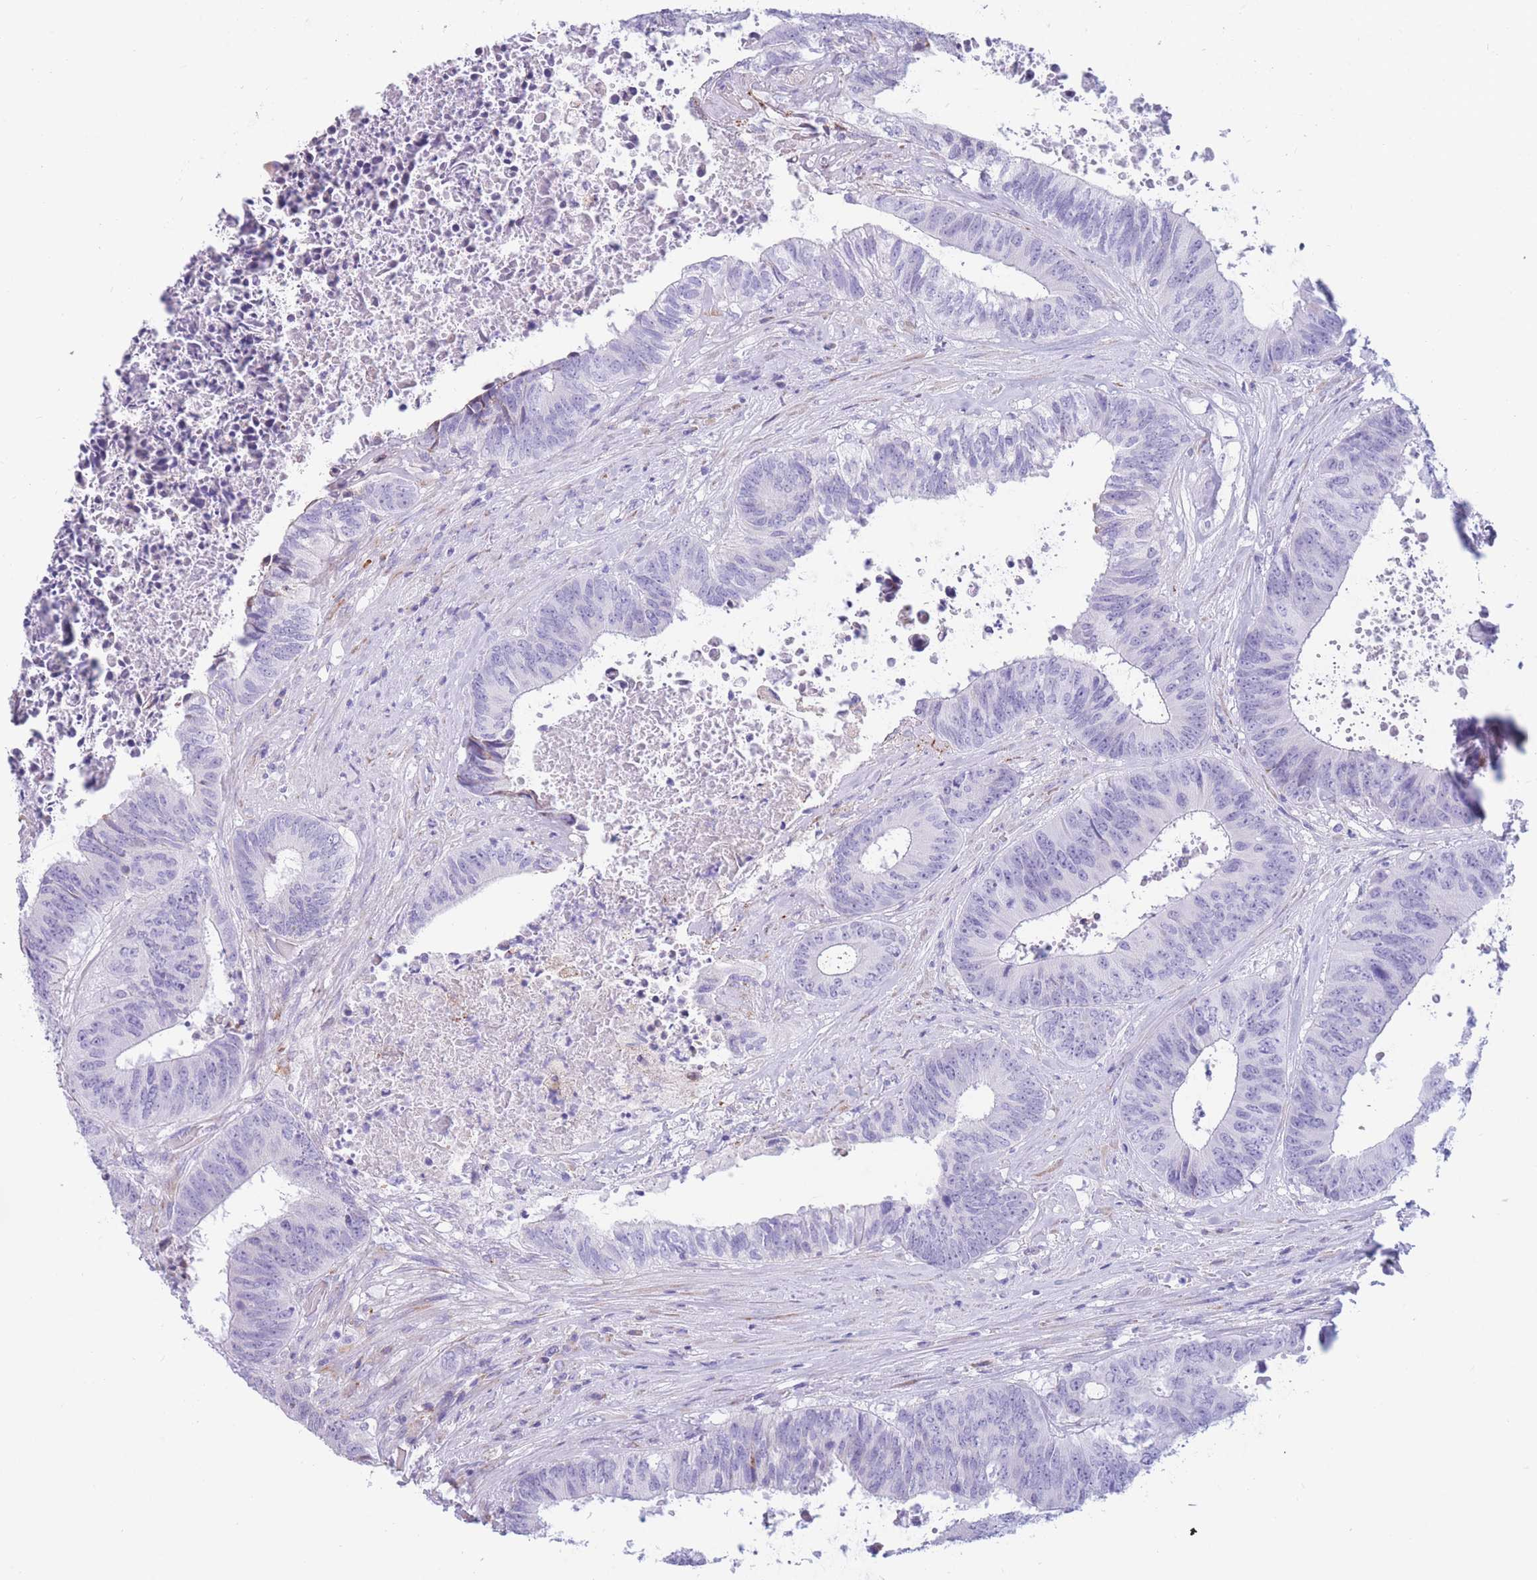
{"staining": {"intensity": "negative", "quantity": "none", "location": "none"}, "tissue": "colorectal cancer", "cell_type": "Tumor cells", "image_type": "cancer", "snomed": [{"axis": "morphology", "description": "Adenocarcinoma, NOS"}, {"axis": "topography", "description": "Rectum"}], "caption": "Human colorectal adenocarcinoma stained for a protein using immunohistochemistry (IHC) shows no positivity in tumor cells.", "gene": "COL27A1", "patient": {"sex": "male", "age": 72}}